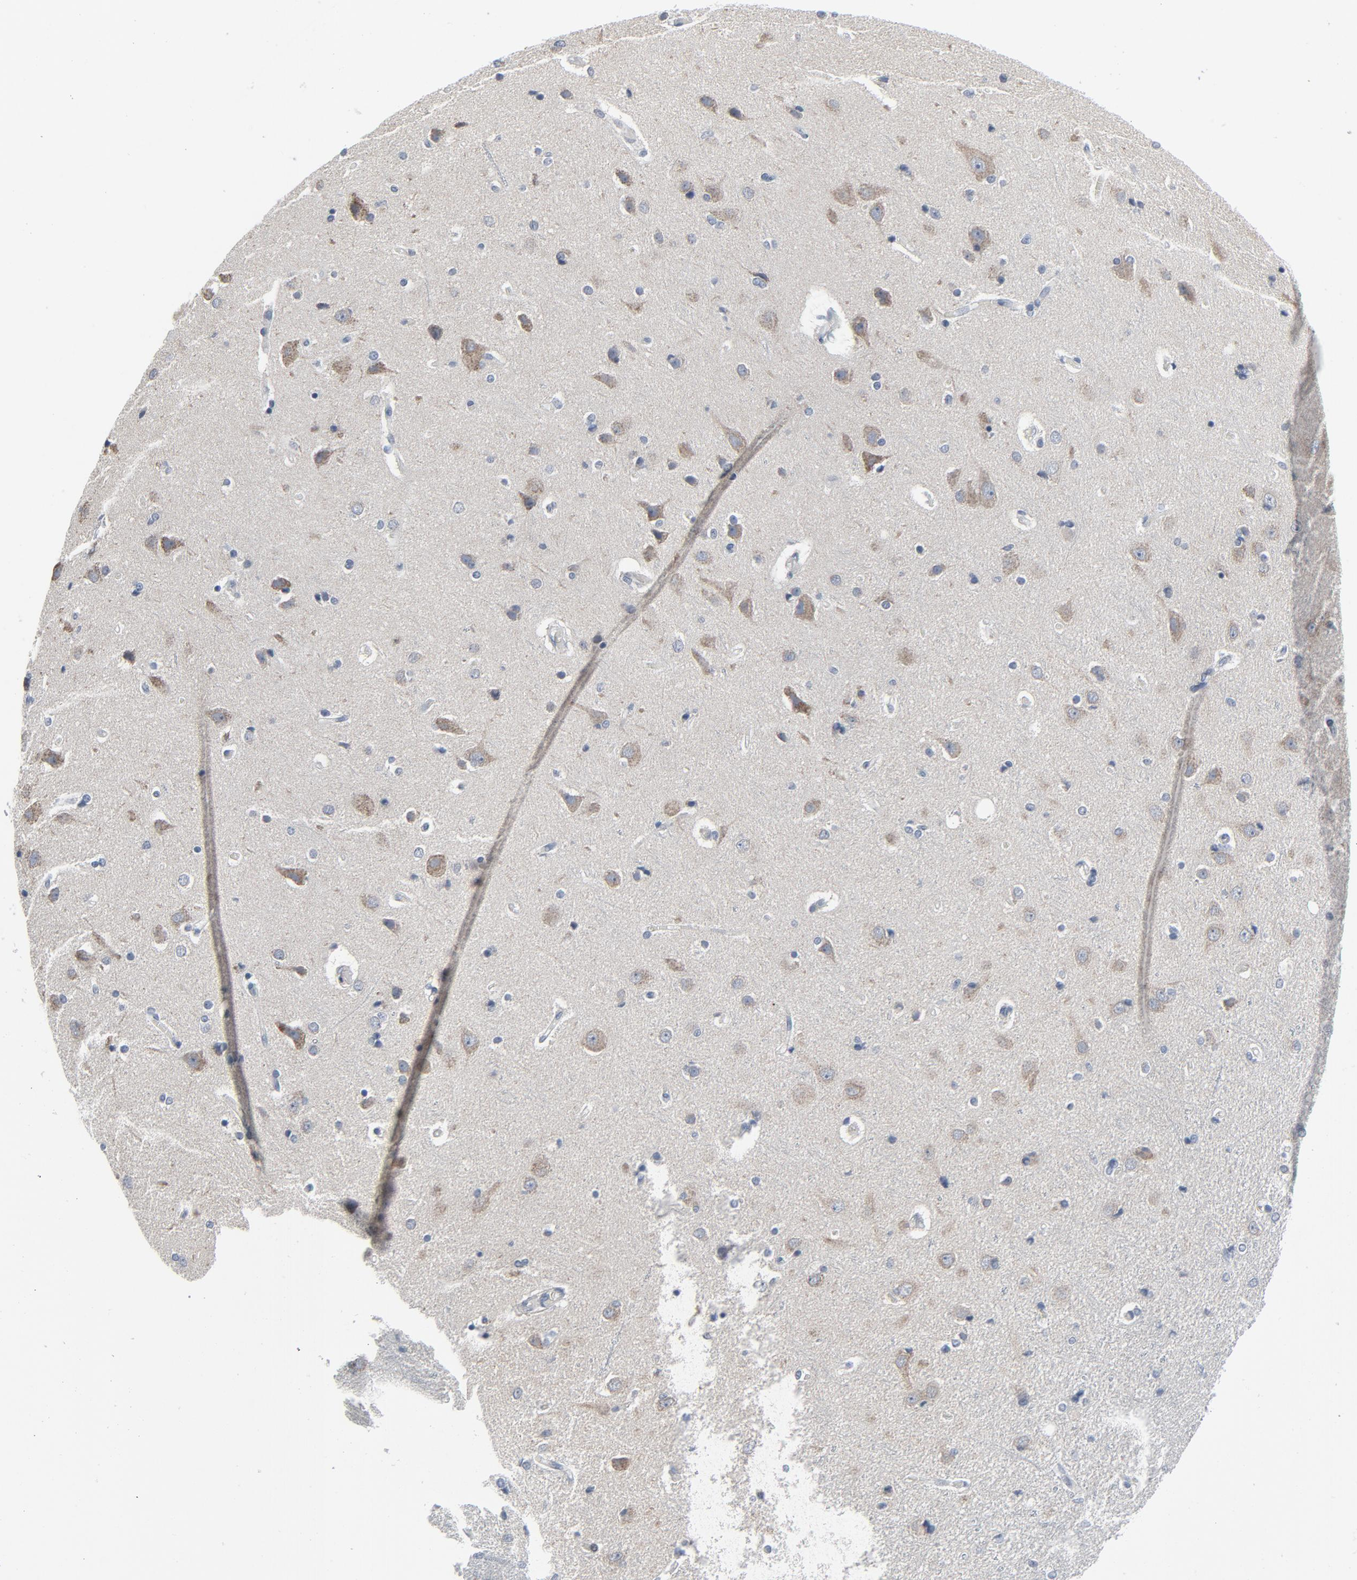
{"staining": {"intensity": "negative", "quantity": "none", "location": "none"}, "tissue": "cerebral cortex", "cell_type": "Endothelial cells", "image_type": "normal", "snomed": [{"axis": "morphology", "description": "Normal tissue, NOS"}, {"axis": "topography", "description": "Cerebral cortex"}], "caption": "This is an immunohistochemistry (IHC) histopathology image of normal cerebral cortex. There is no expression in endothelial cells.", "gene": "GPX2", "patient": {"sex": "male", "age": 62}}